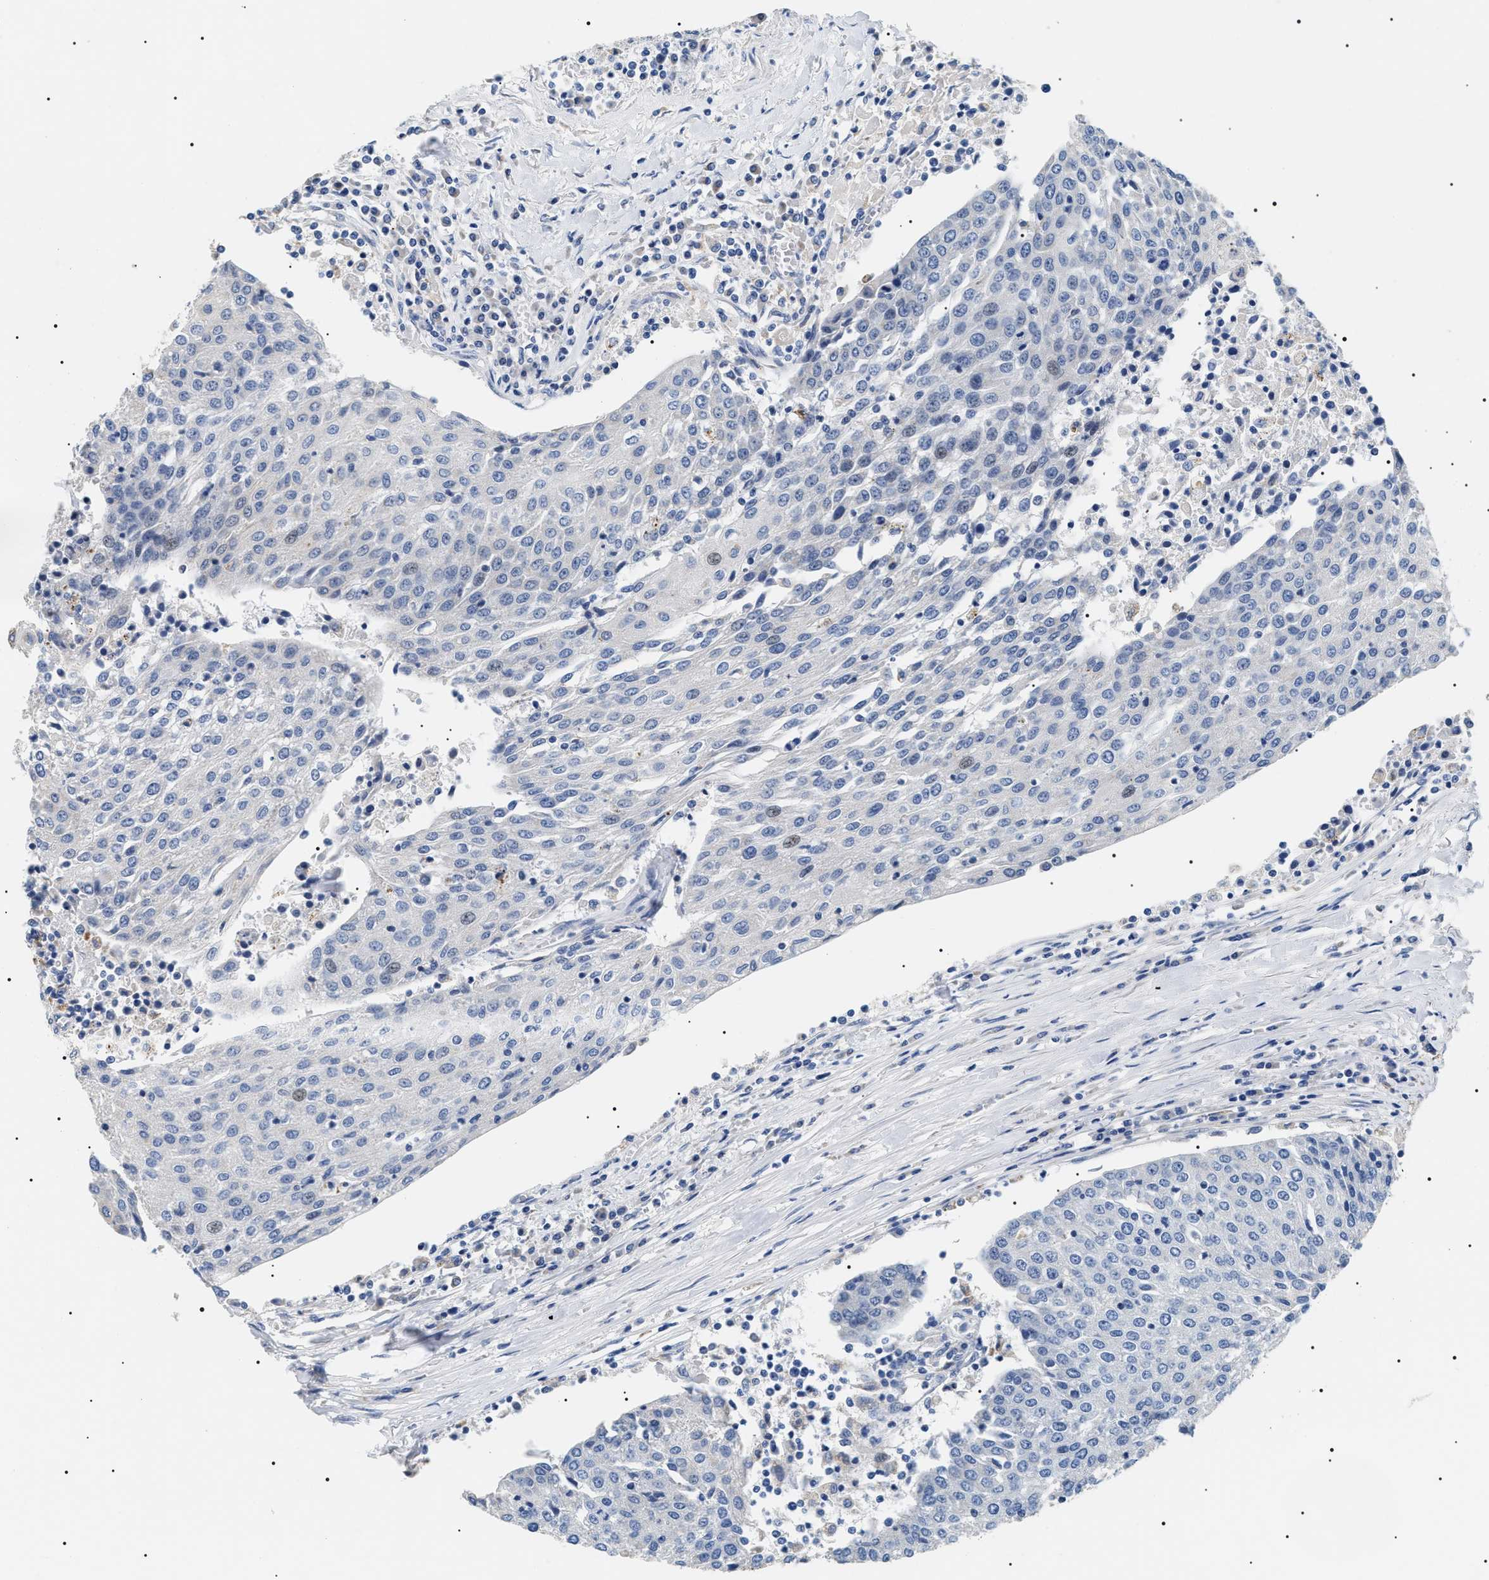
{"staining": {"intensity": "negative", "quantity": "none", "location": "none"}, "tissue": "urothelial cancer", "cell_type": "Tumor cells", "image_type": "cancer", "snomed": [{"axis": "morphology", "description": "Urothelial carcinoma, High grade"}, {"axis": "topography", "description": "Urinary bladder"}], "caption": "IHC photomicrograph of neoplastic tissue: high-grade urothelial carcinoma stained with DAB (3,3'-diaminobenzidine) shows no significant protein positivity in tumor cells.", "gene": "TMEM222", "patient": {"sex": "female", "age": 85}}